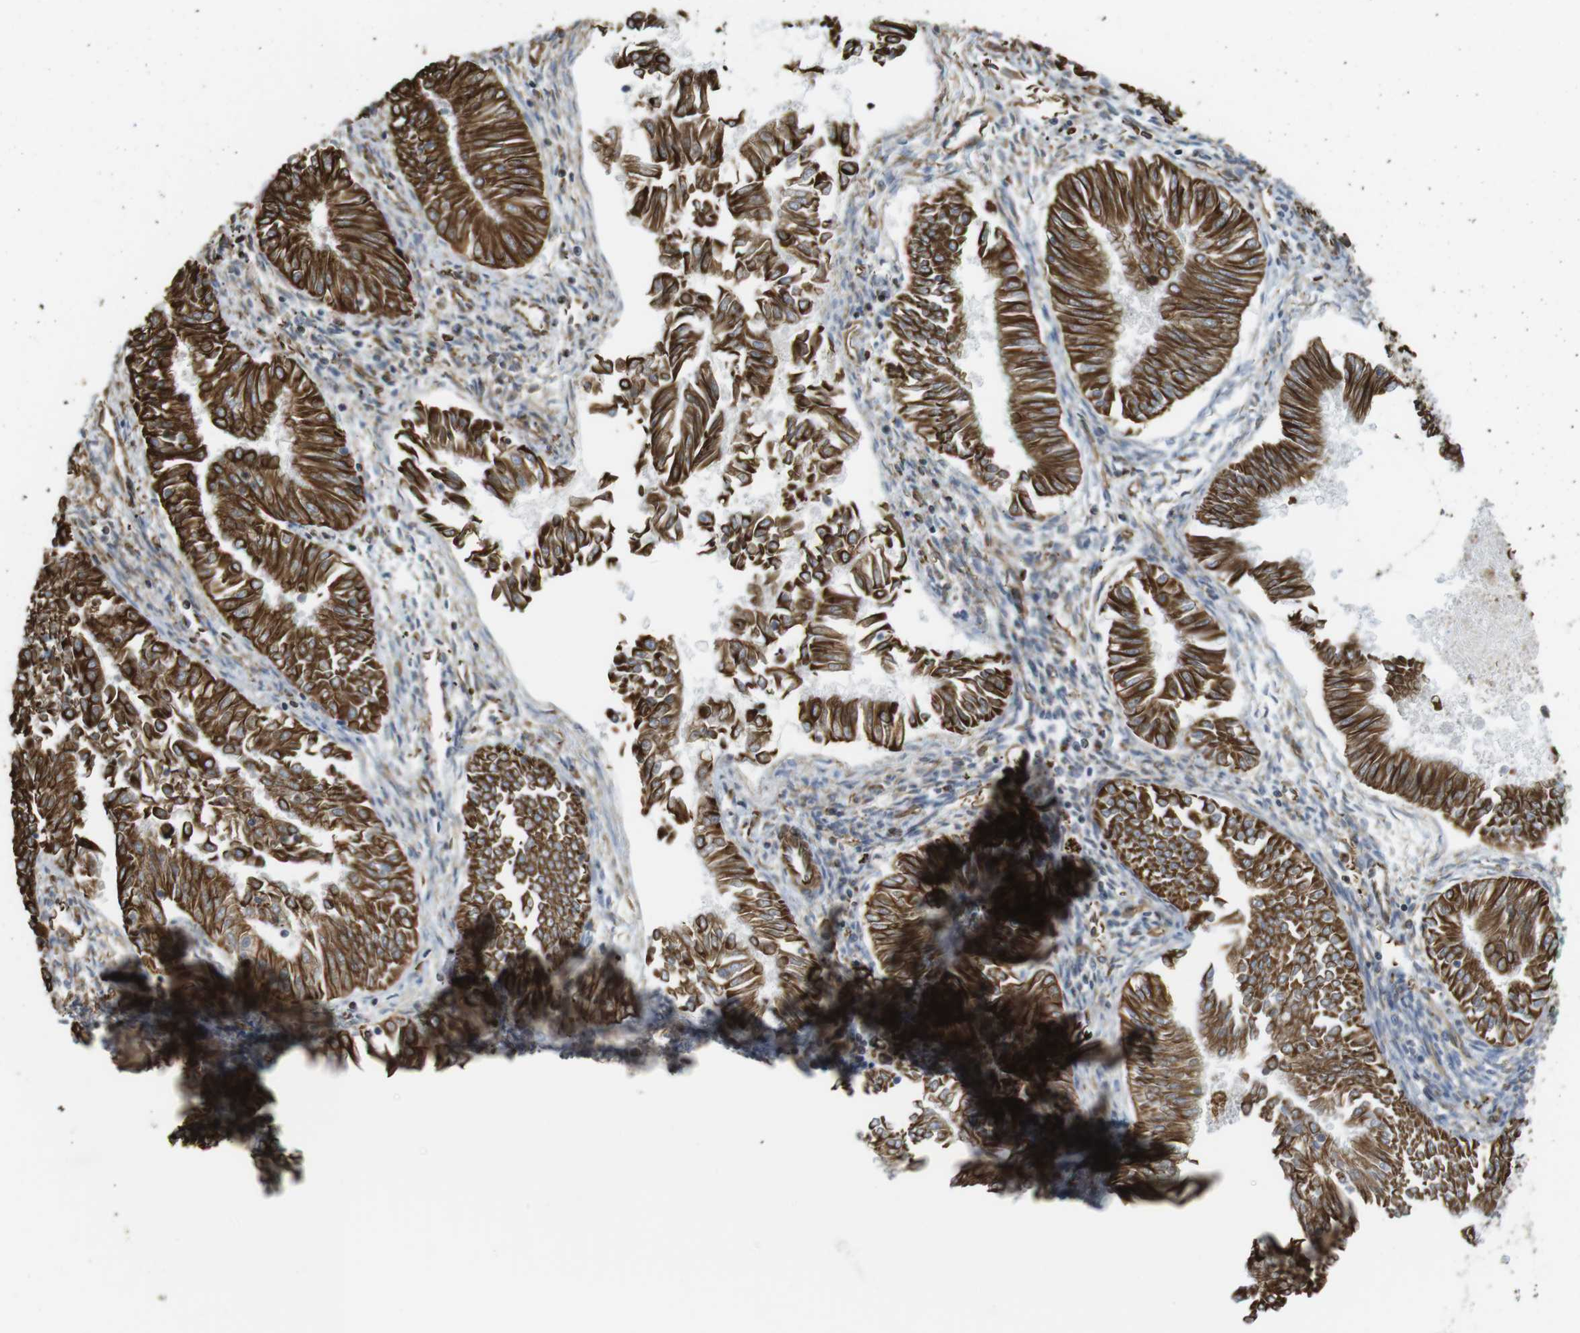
{"staining": {"intensity": "strong", "quantity": ">75%", "location": "cytoplasmic/membranous"}, "tissue": "endometrial cancer", "cell_type": "Tumor cells", "image_type": "cancer", "snomed": [{"axis": "morphology", "description": "Adenocarcinoma, NOS"}, {"axis": "topography", "description": "Endometrium"}], "caption": "Immunohistochemical staining of human endometrial adenocarcinoma displays high levels of strong cytoplasmic/membranous expression in approximately >75% of tumor cells.", "gene": "RALGPS1", "patient": {"sex": "female", "age": 53}}